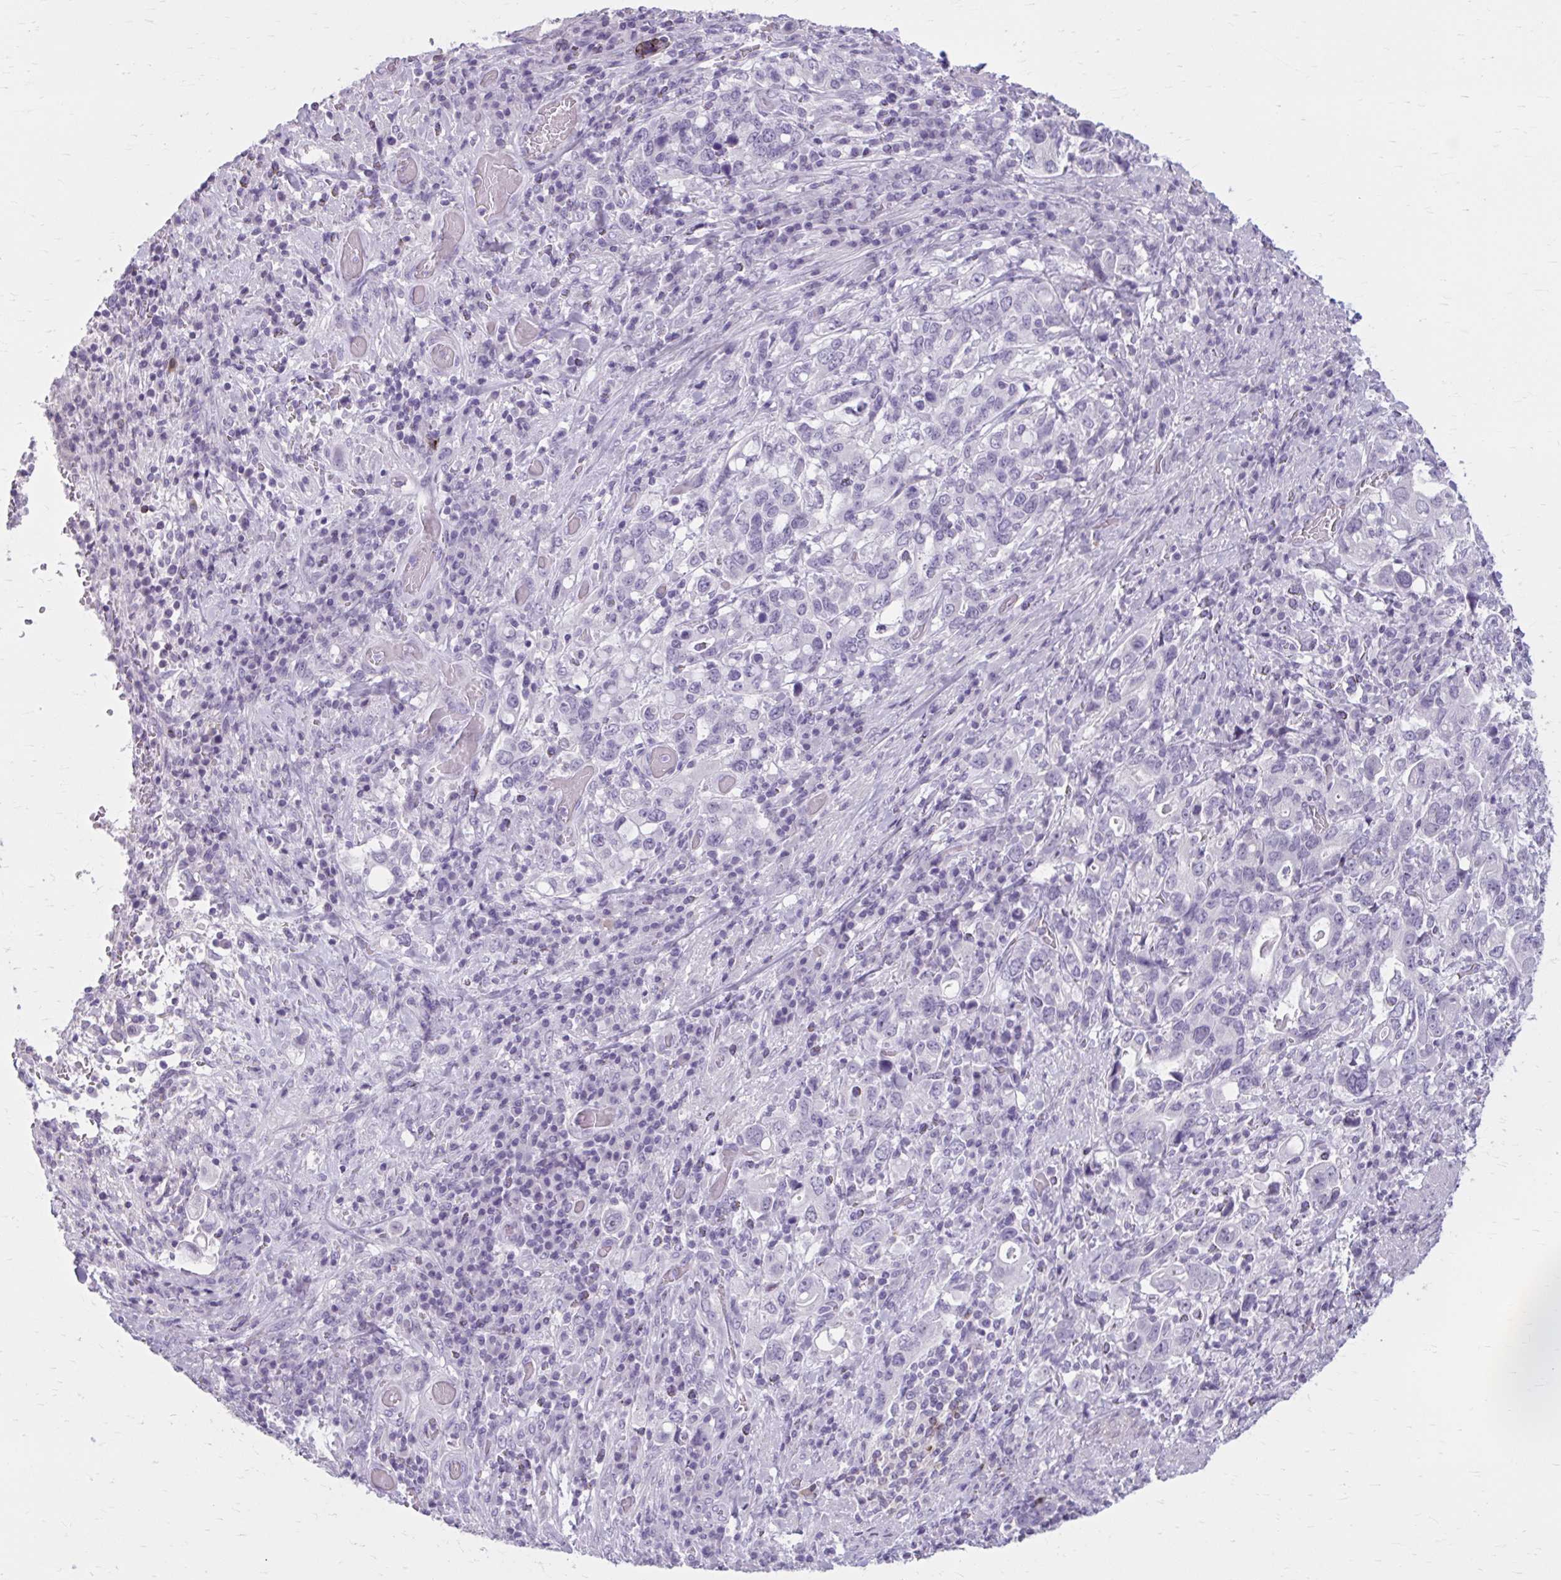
{"staining": {"intensity": "negative", "quantity": "none", "location": "none"}, "tissue": "stomach cancer", "cell_type": "Tumor cells", "image_type": "cancer", "snomed": [{"axis": "morphology", "description": "Adenocarcinoma, NOS"}, {"axis": "topography", "description": "Stomach, upper"}, {"axis": "topography", "description": "Stomach"}], "caption": "Immunohistochemical staining of human adenocarcinoma (stomach) demonstrates no significant staining in tumor cells.", "gene": "OR4B1", "patient": {"sex": "male", "age": 62}}